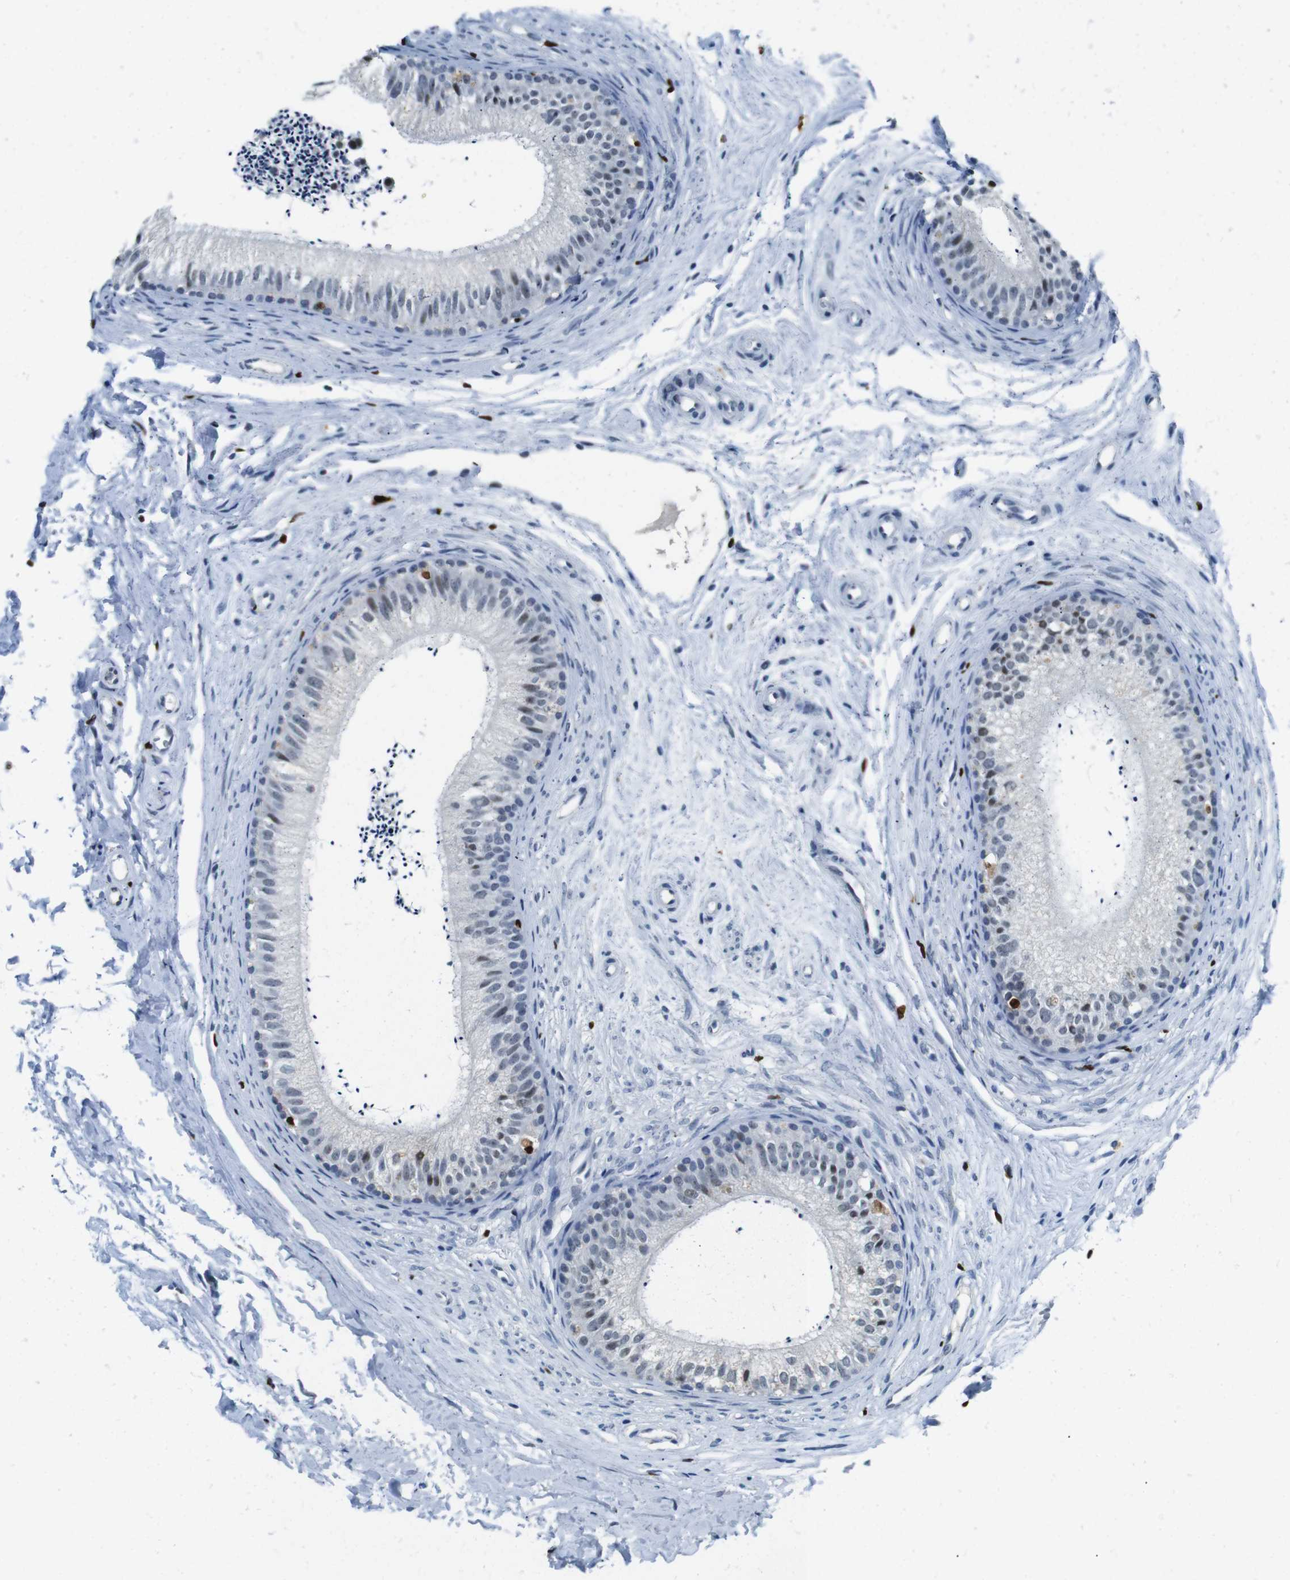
{"staining": {"intensity": "moderate", "quantity": "<25%", "location": "cytoplasmic/membranous"}, "tissue": "epididymis", "cell_type": "Glandular cells", "image_type": "normal", "snomed": [{"axis": "morphology", "description": "Normal tissue, NOS"}, {"axis": "topography", "description": "Epididymis"}], "caption": "Protein expression analysis of normal epididymis shows moderate cytoplasmic/membranous staining in approximately <25% of glandular cells.", "gene": "IRF8", "patient": {"sex": "male", "age": 56}}